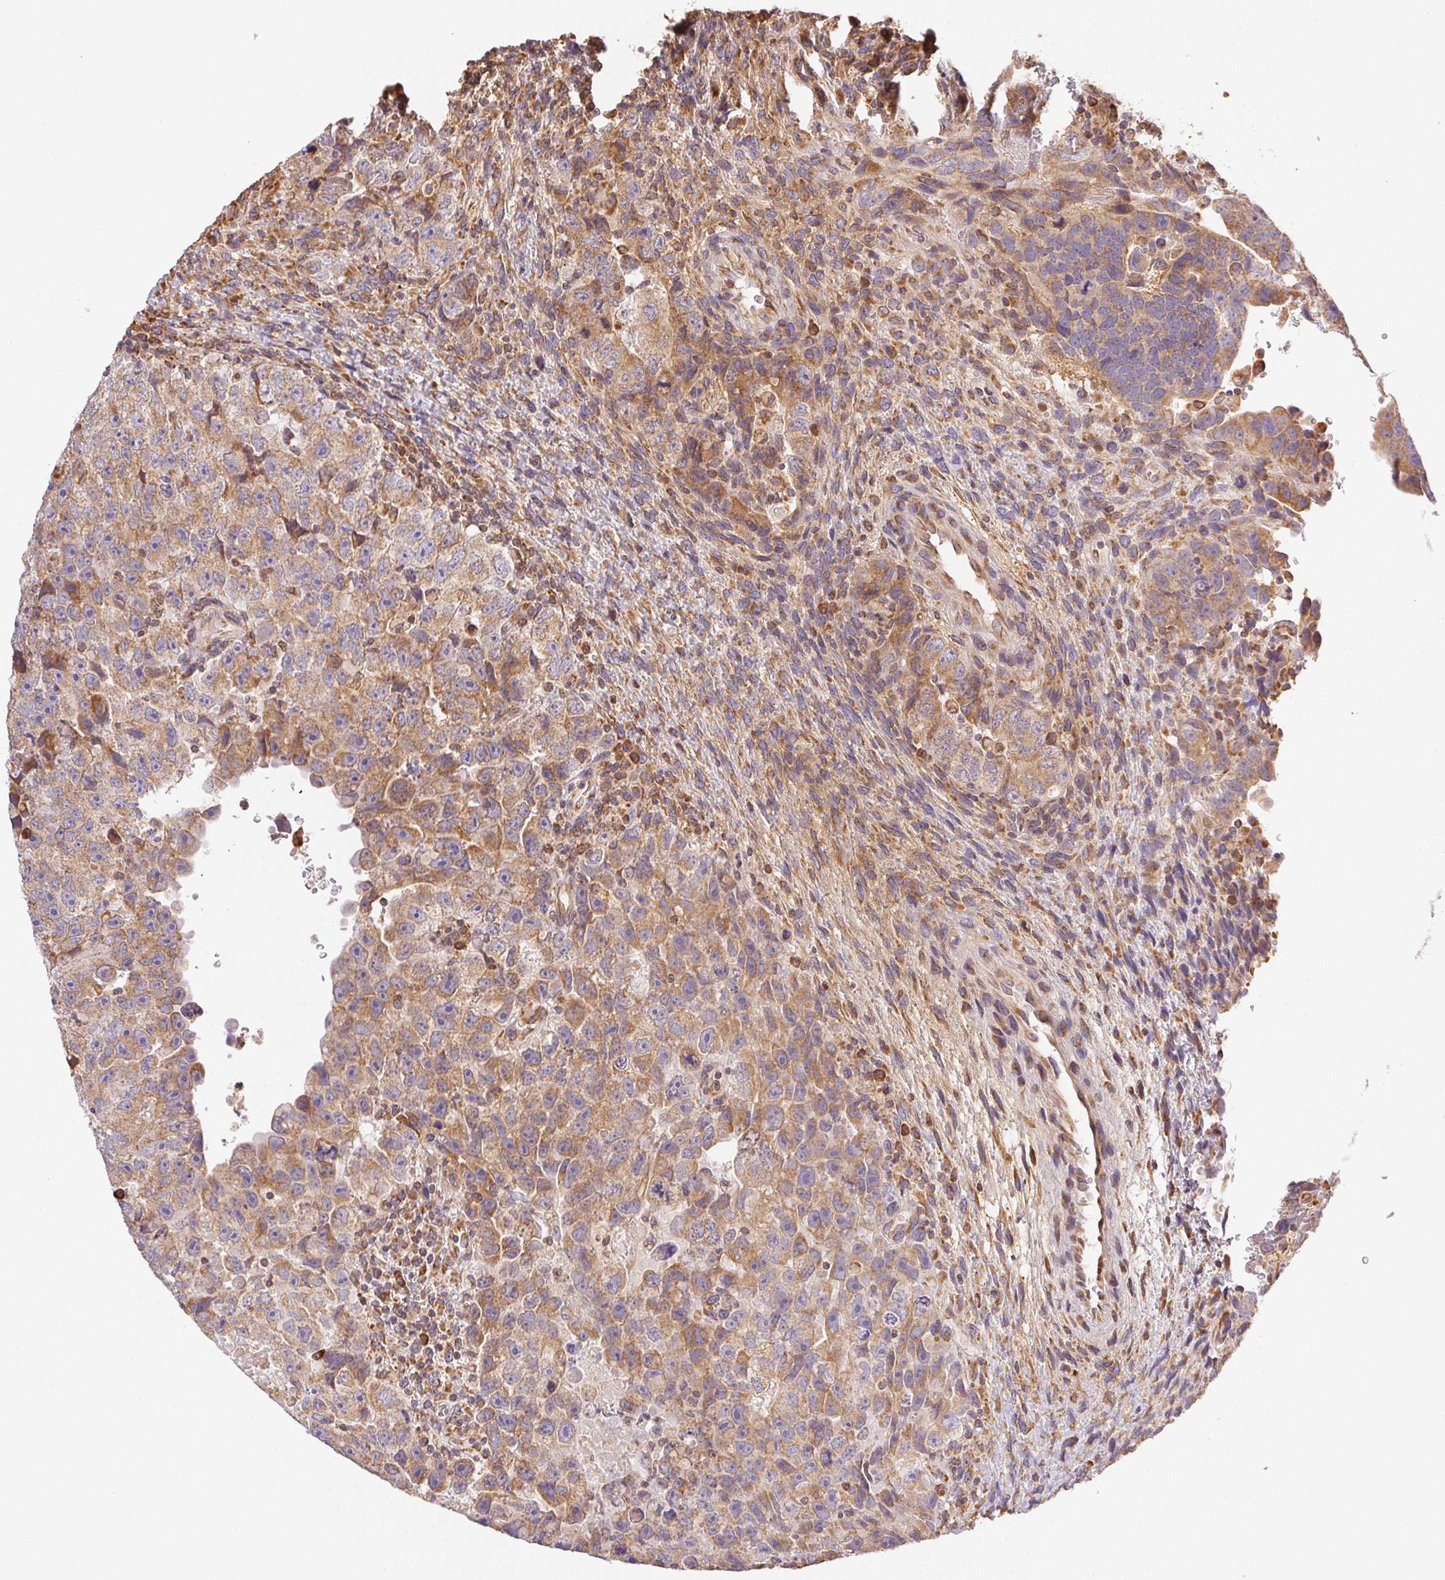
{"staining": {"intensity": "moderate", "quantity": ">75%", "location": "cytoplasmic/membranous"}, "tissue": "testis cancer", "cell_type": "Tumor cells", "image_type": "cancer", "snomed": [{"axis": "morphology", "description": "Carcinoma, Embryonal, NOS"}, {"axis": "topography", "description": "Testis"}], "caption": "Testis cancer tissue displays moderate cytoplasmic/membranous expression in about >75% of tumor cells, visualized by immunohistochemistry.", "gene": "ENTREP1", "patient": {"sex": "male", "age": 24}}